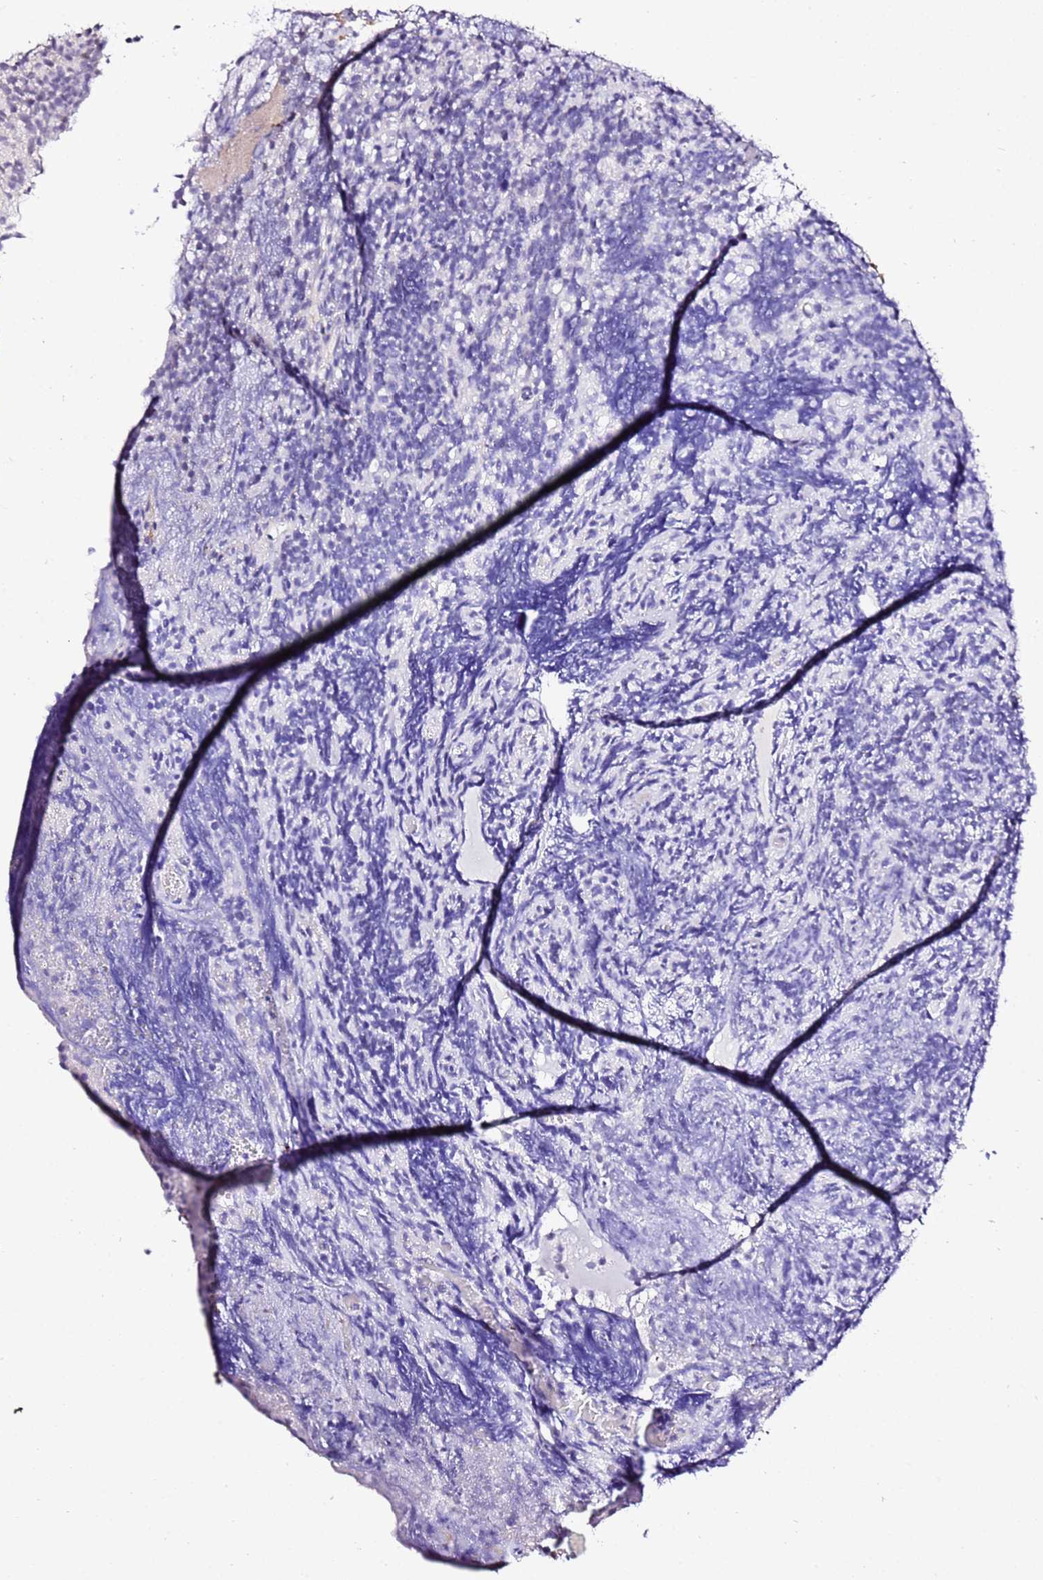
{"staining": {"intensity": "negative", "quantity": "none", "location": "none"}, "tissue": "glioma", "cell_type": "Tumor cells", "image_type": "cancer", "snomed": [{"axis": "morphology", "description": "Glioma, malignant, Low grade"}, {"axis": "topography", "description": "Brain"}], "caption": "This is a micrograph of immunohistochemistry (IHC) staining of malignant glioma (low-grade), which shows no positivity in tumor cells.", "gene": "ART5", "patient": {"sex": "female", "age": 1}}